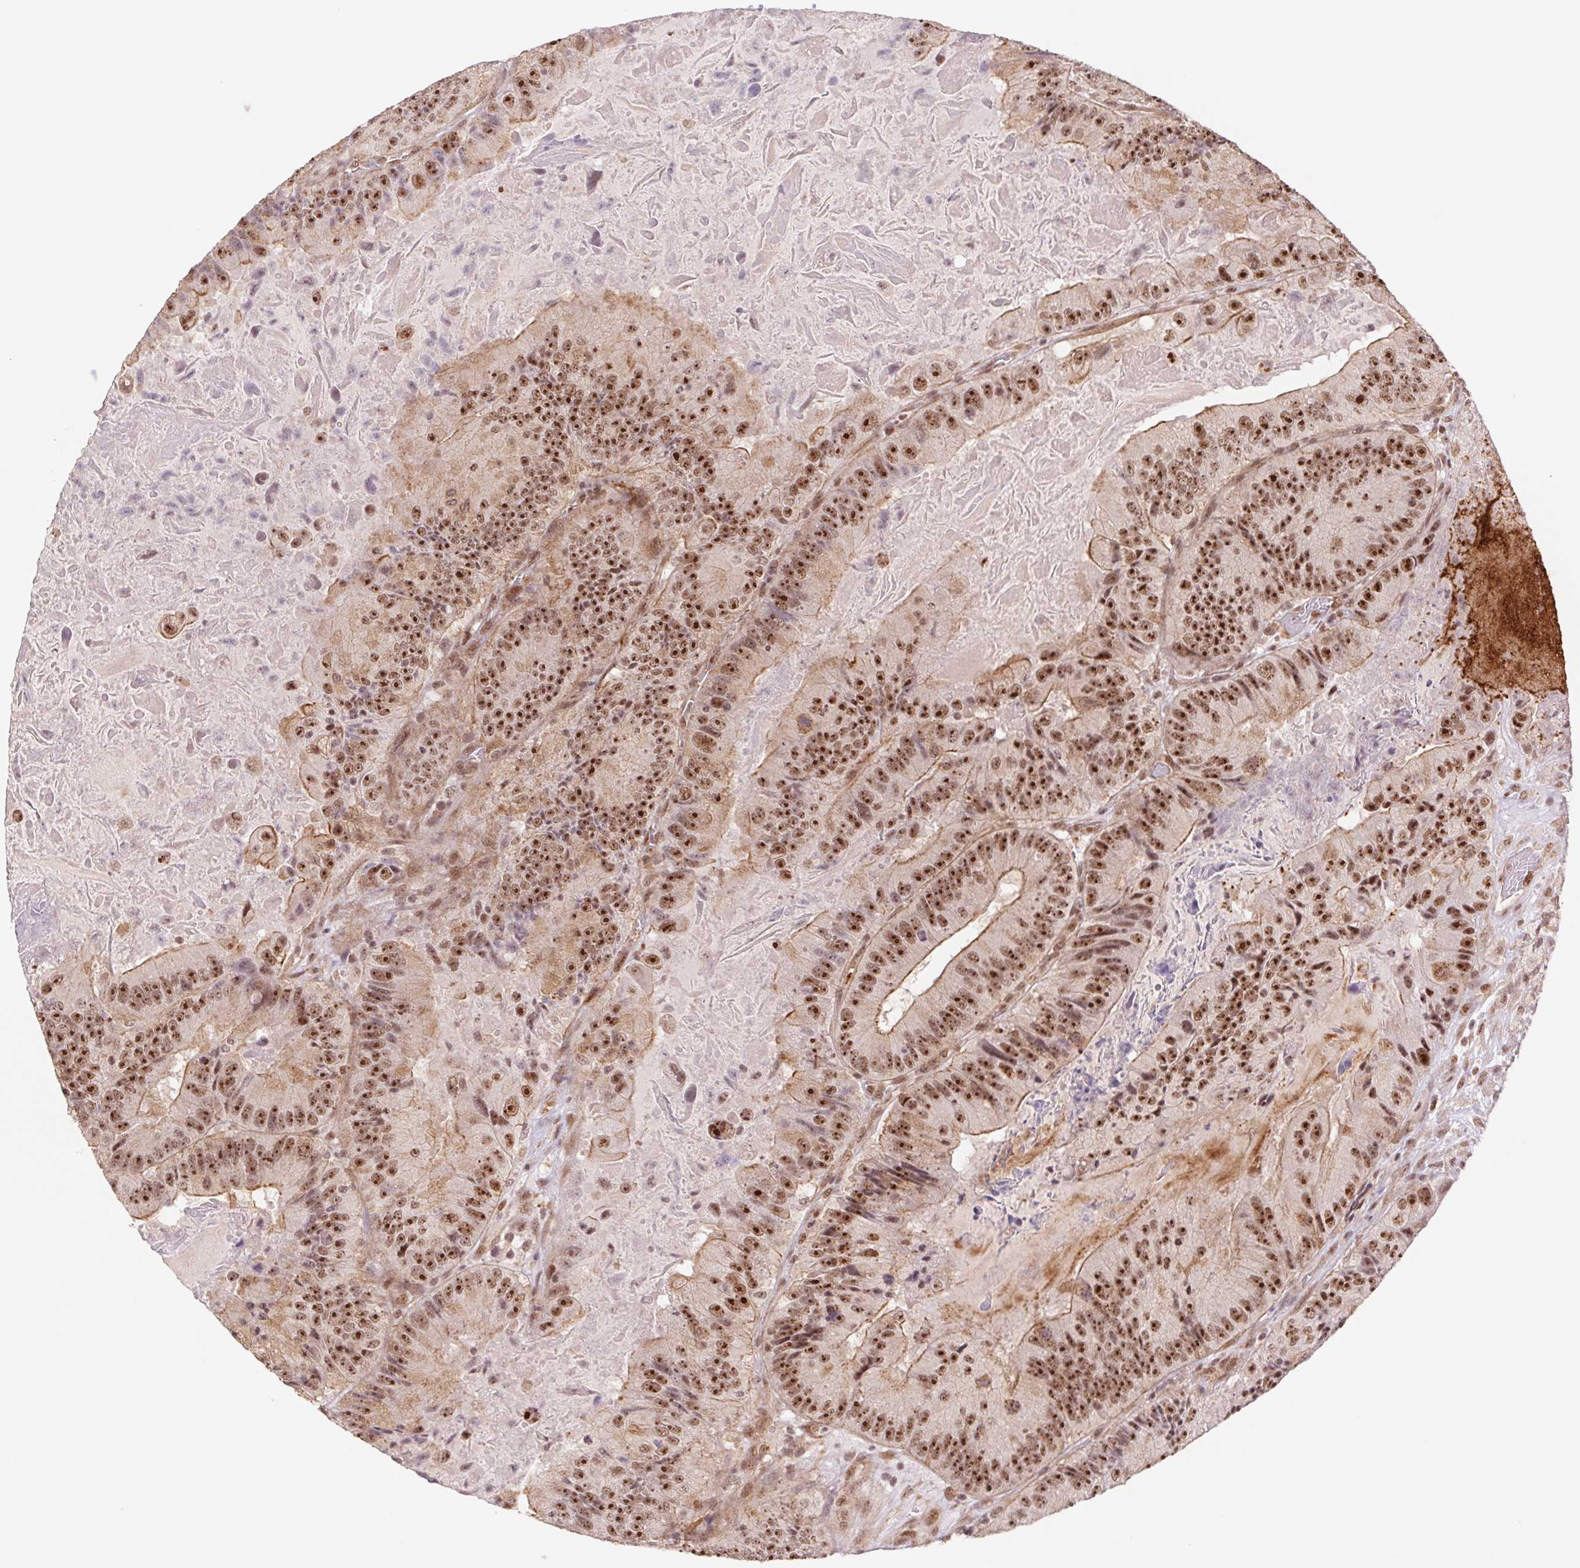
{"staining": {"intensity": "strong", "quantity": ">75%", "location": "cytoplasmic/membranous,nuclear"}, "tissue": "colorectal cancer", "cell_type": "Tumor cells", "image_type": "cancer", "snomed": [{"axis": "morphology", "description": "Adenocarcinoma, NOS"}, {"axis": "topography", "description": "Colon"}], "caption": "Immunohistochemical staining of adenocarcinoma (colorectal) exhibits high levels of strong cytoplasmic/membranous and nuclear staining in approximately >75% of tumor cells.", "gene": "CWC25", "patient": {"sex": "female", "age": 86}}